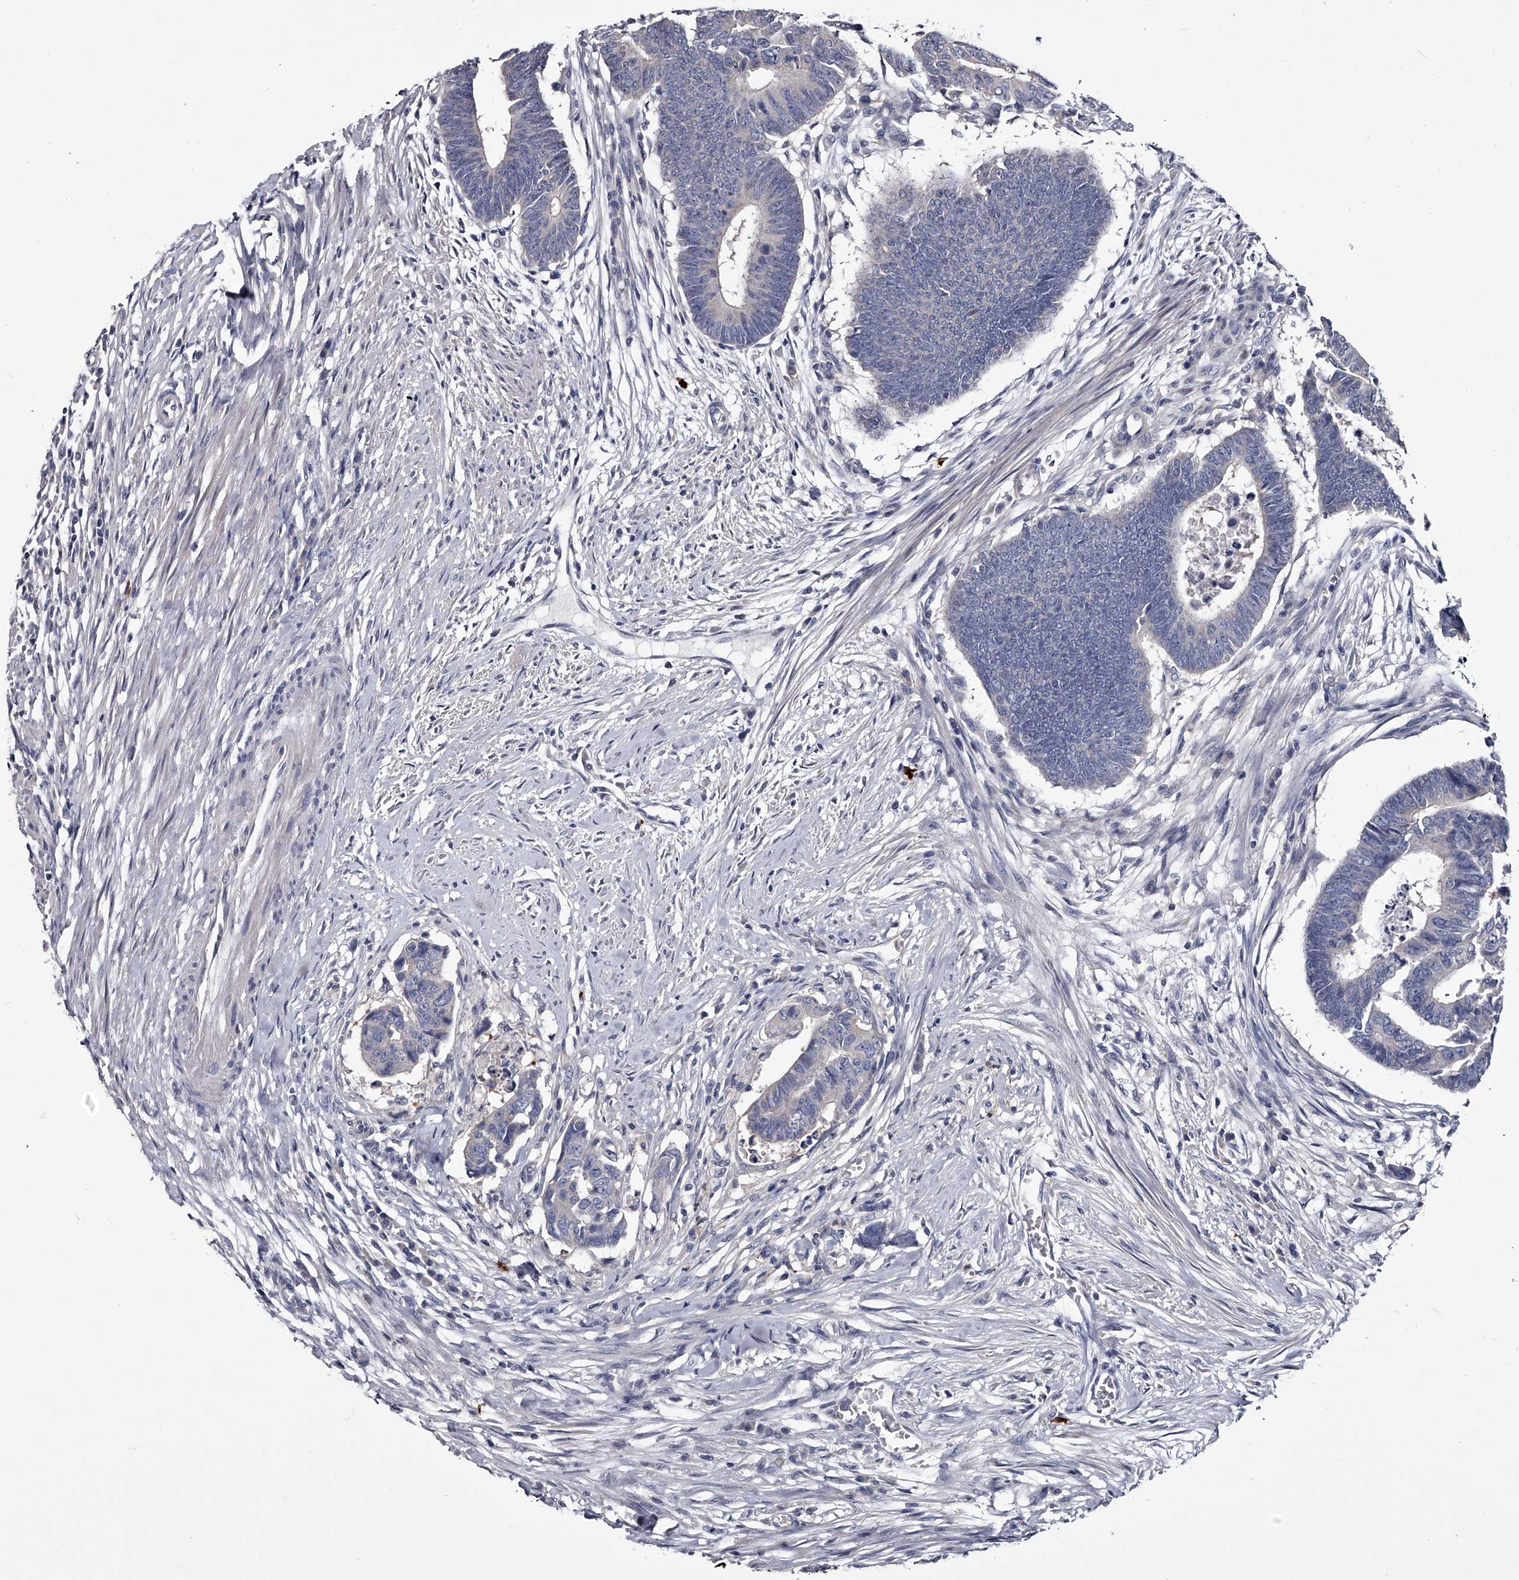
{"staining": {"intensity": "negative", "quantity": "none", "location": "none"}, "tissue": "colorectal cancer", "cell_type": "Tumor cells", "image_type": "cancer", "snomed": [{"axis": "morphology", "description": "Adenocarcinoma, NOS"}, {"axis": "topography", "description": "Rectum"}], "caption": "Immunohistochemistry of human colorectal adenocarcinoma displays no staining in tumor cells. The staining is performed using DAB brown chromogen with nuclei counter-stained in using hematoxylin.", "gene": "GAPVD1", "patient": {"sex": "female", "age": 65}}